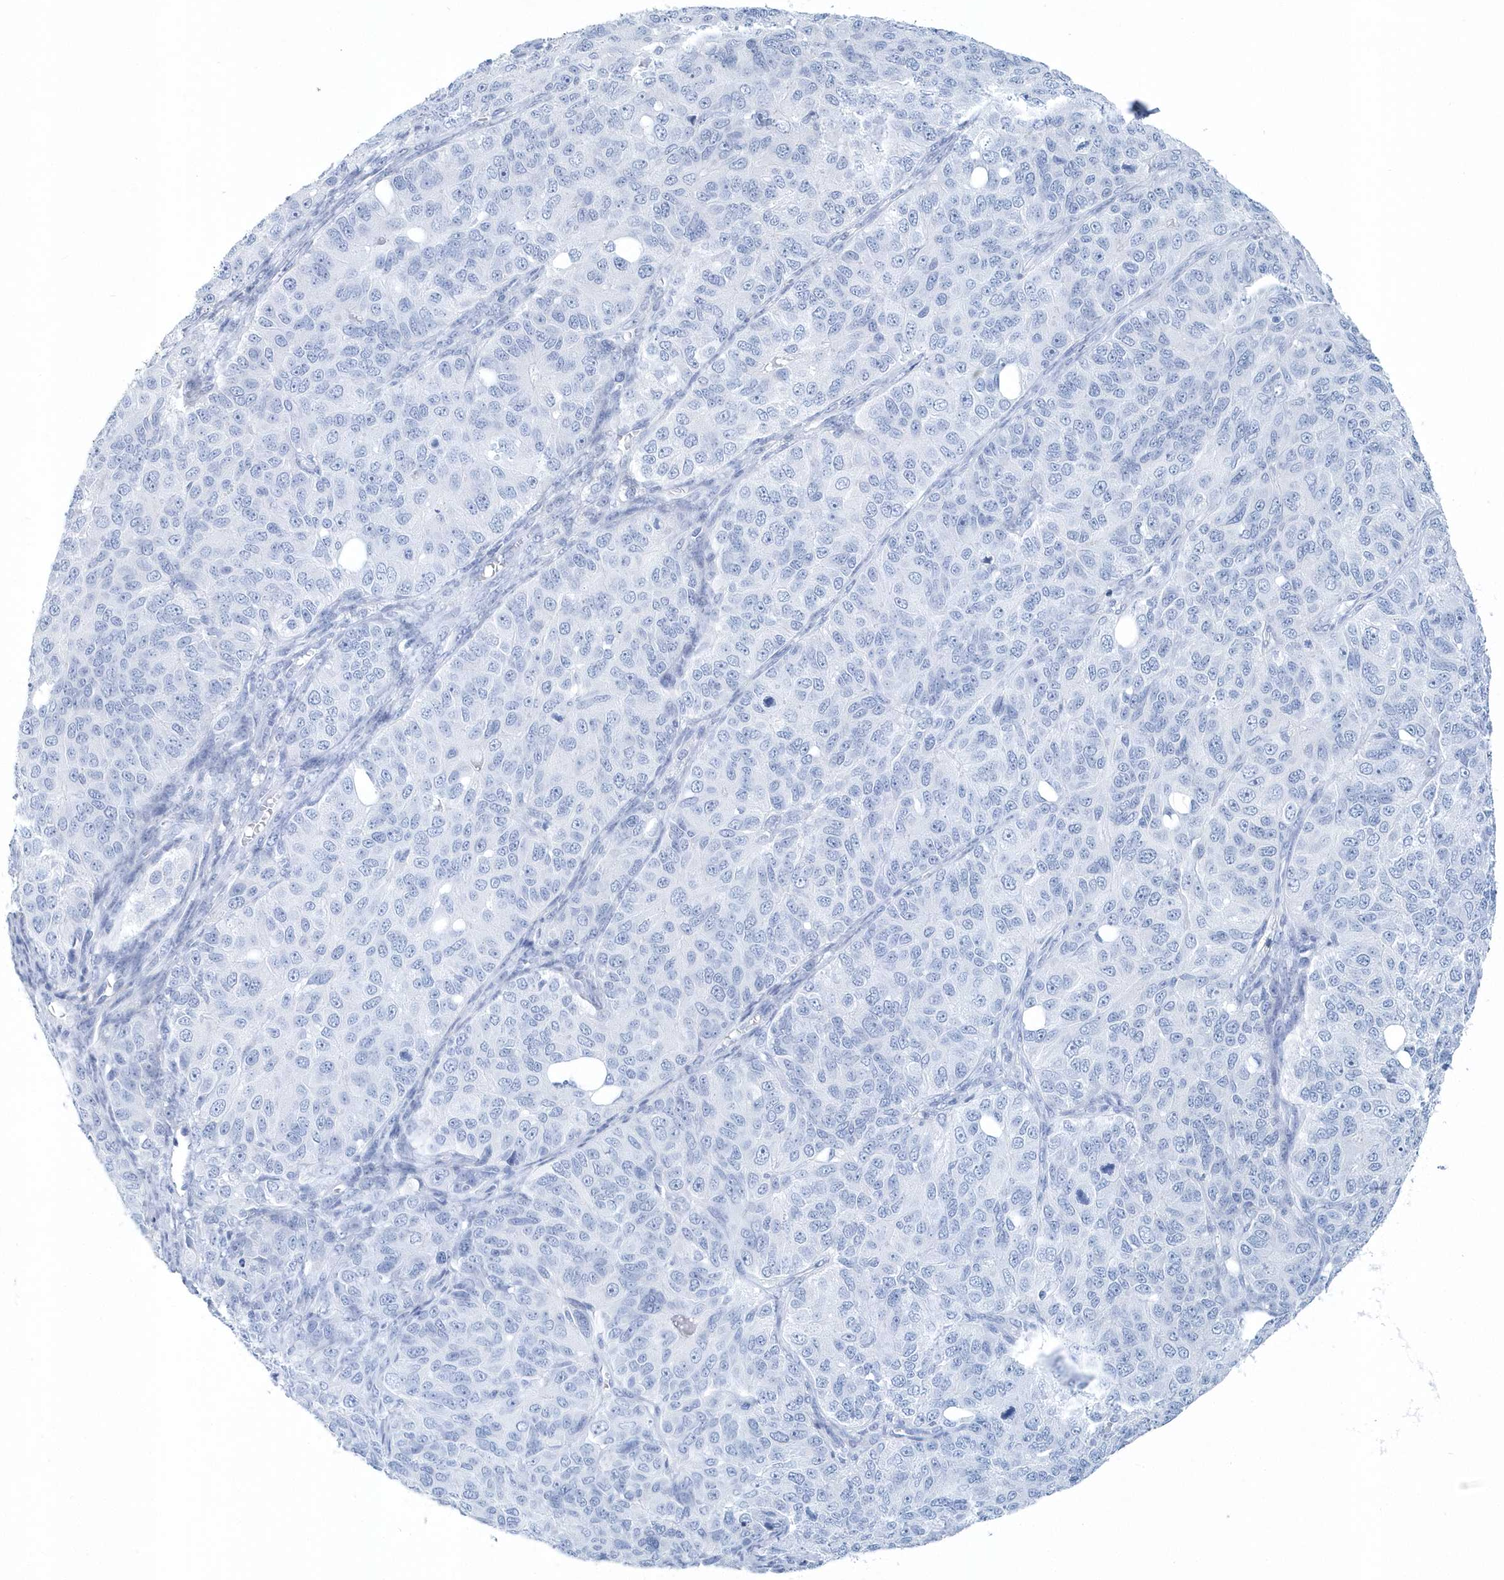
{"staining": {"intensity": "negative", "quantity": "none", "location": "none"}, "tissue": "ovarian cancer", "cell_type": "Tumor cells", "image_type": "cancer", "snomed": [{"axis": "morphology", "description": "Carcinoma, endometroid"}, {"axis": "topography", "description": "Ovary"}], "caption": "The IHC photomicrograph has no significant expression in tumor cells of ovarian cancer (endometroid carcinoma) tissue. The staining was performed using DAB to visualize the protein expression in brown, while the nuclei were stained in blue with hematoxylin (Magnification: 20x).", "gene": "PTPRO", "patient": {"sex": "female", "age": 51}}